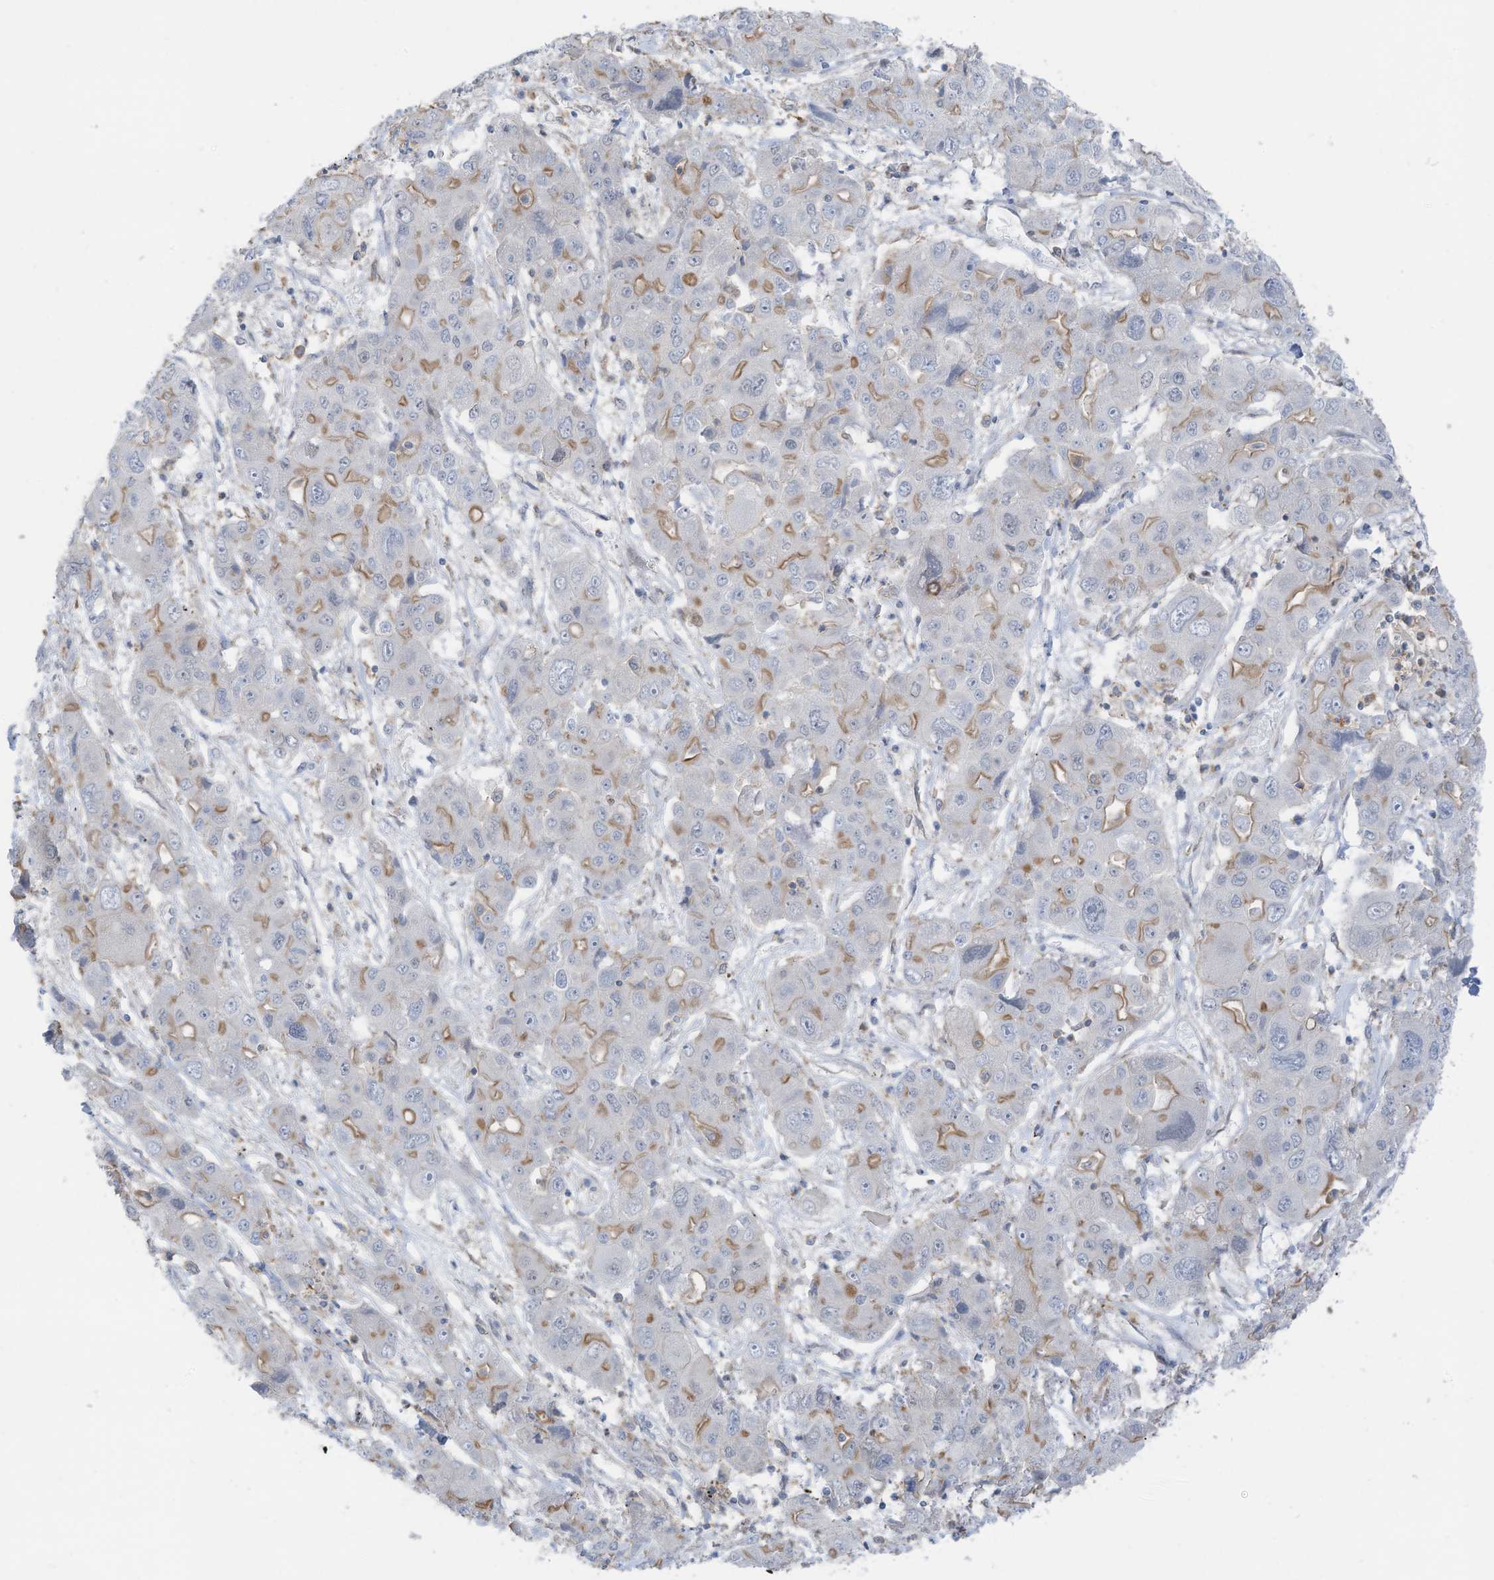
{"staining": {"intensity": "moderate", "quantity": "<25%", "location": "cytoplasmic/membranous"}, "tissue": "liver cancer", "cell_type": "Tumor cells", "image_type": "cancer", "snomed": [{"axis": "morphology", "description": "Cholangiocarcinoma"}, {"axis": "topography", "description": "Liver"}], "caption": "Tumor cells exhibit low levels of moderate cytoplasmic/membranous expression in about <25% of cells in human liver cancer (cholangiocarcinoma).", "gene": "ZNF846", "patient": {"sex": "male", "age": 67}}